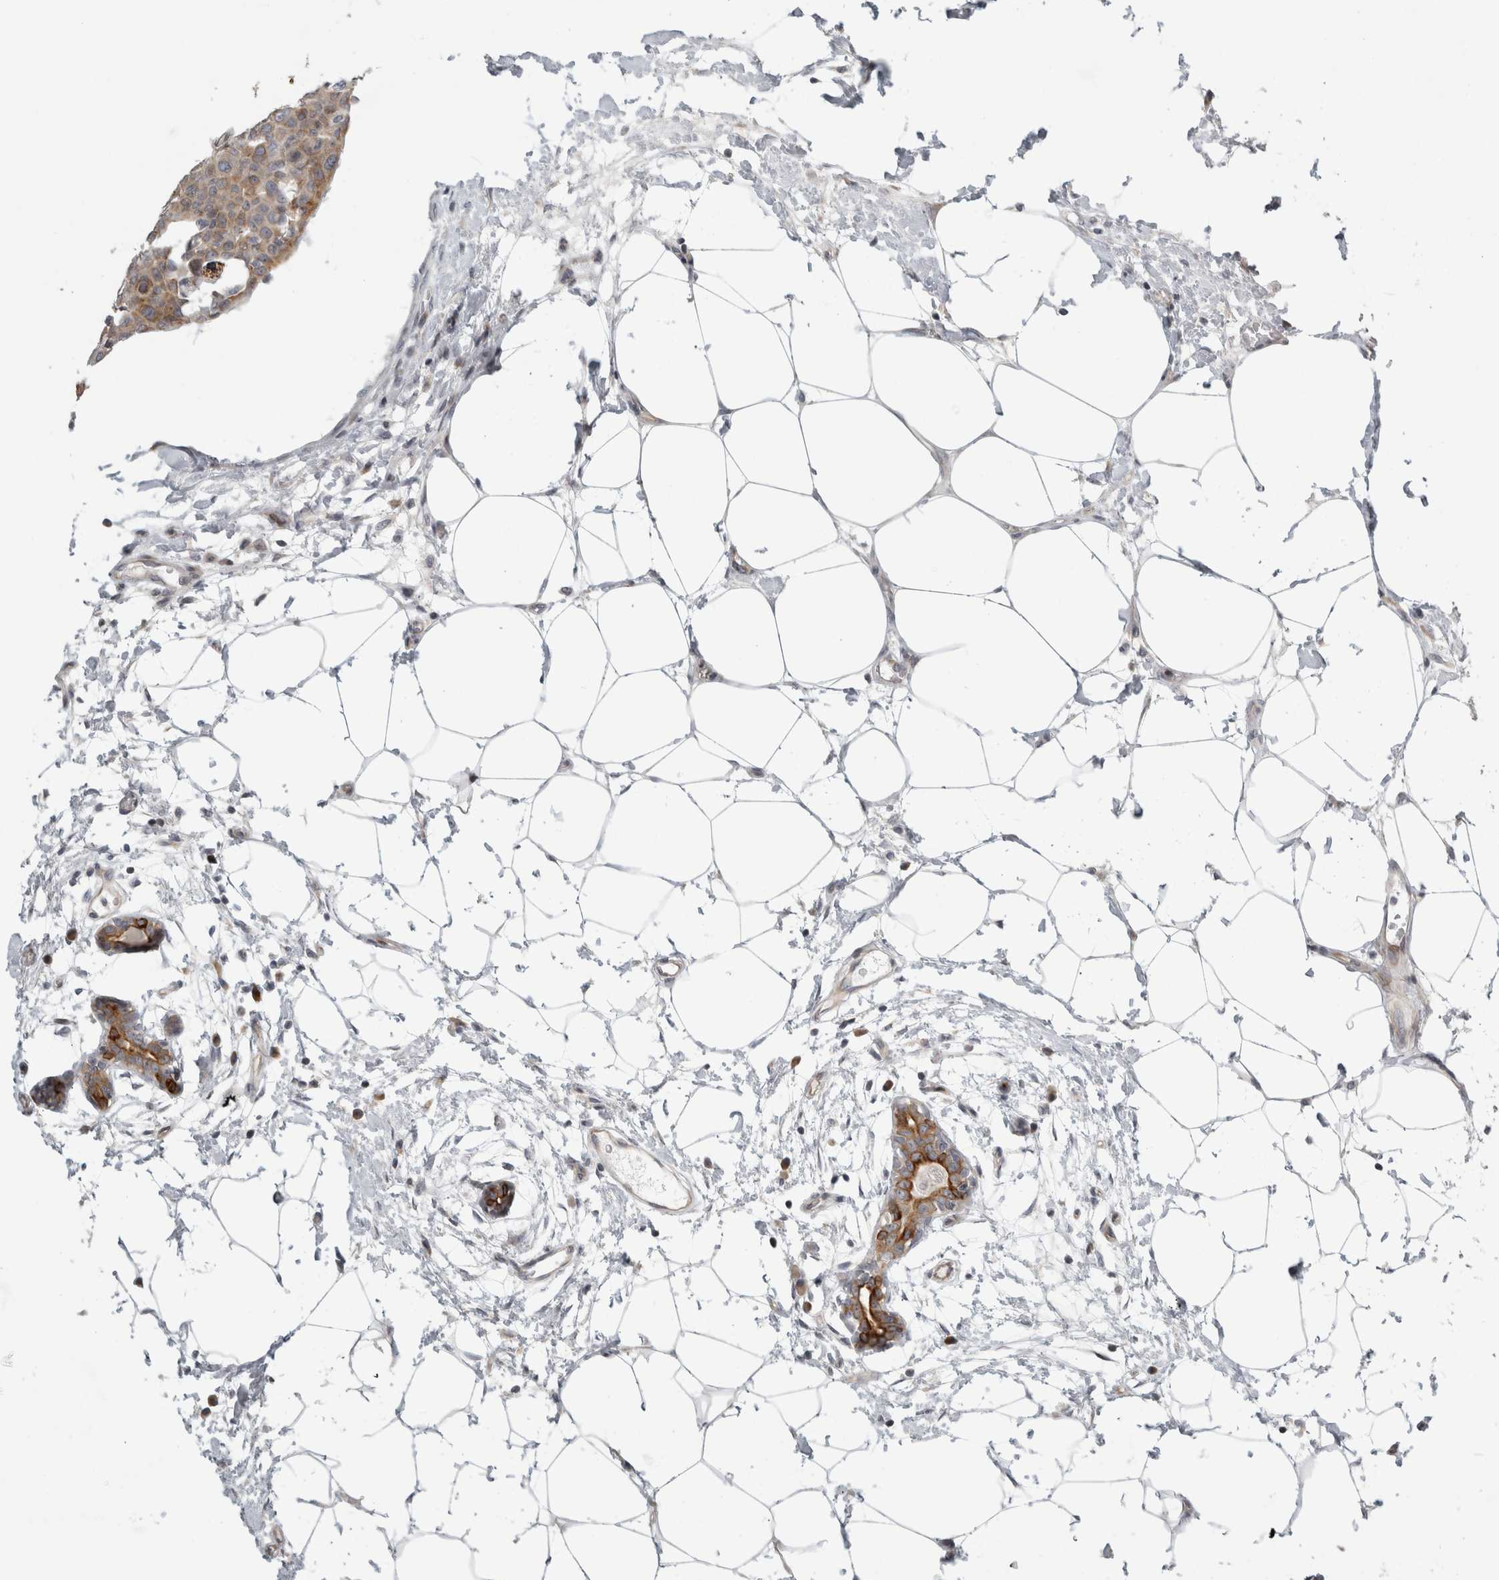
{"staining": {"intensity": "moderate", "quantity": ">75%", "location": "cytoplasmic/membranous"}, "tissue": "breast cancer", "cell_type": "Tumor cells", "image_type": "cancer", "snomed": [{"axis": "morphology", "description": "Normal tissue, NOS"}, {"axis": "morphology", "description": "Duct carcinoma"}, {"axis": "topography", "description": "Breast"}], "caption": "Protein expression analysis of human infiltrating ductal carcinoma (breast) reveals moderate cytoplasmic/membranous staining in approximately >75% of tumor cells. The staining is performed using DAB (3,3'-diaminobenzidine) brown chromogen to label protein expression. The nuclei are counter-stained blue using hematoxylin.", "gene": "UTP25", "patient": {"sex": "female", "age": 37}}